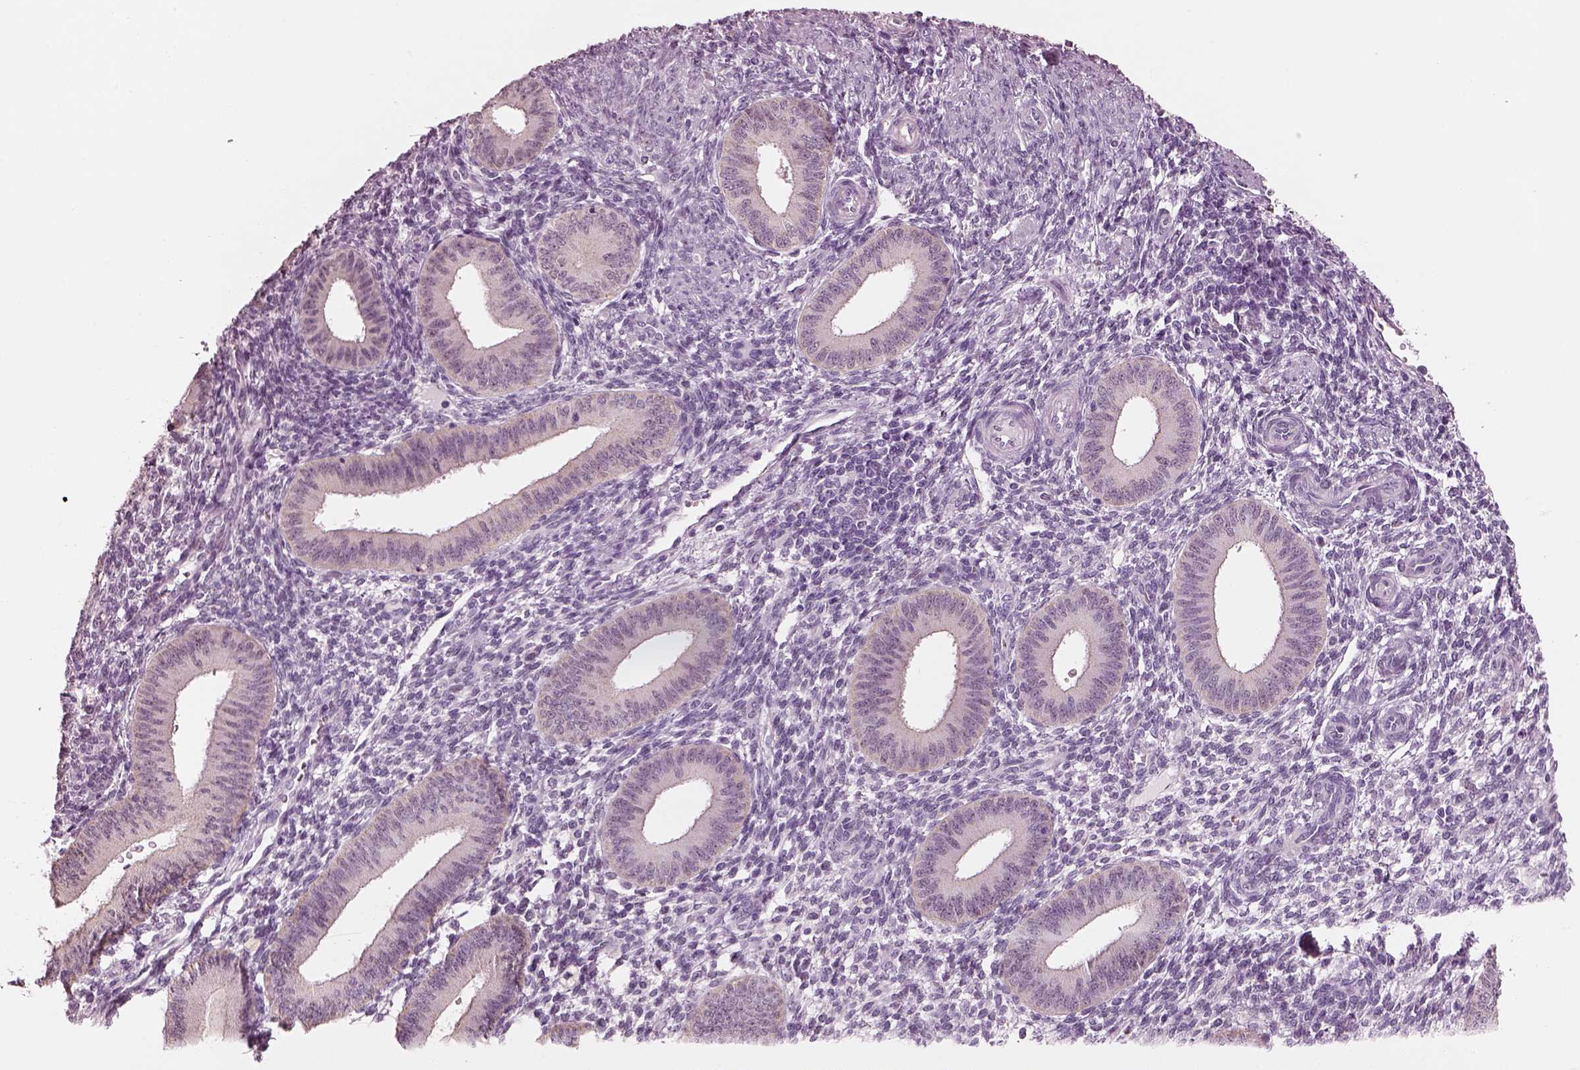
{"staining": {"intensity": "negative", "quantity": "none", "location": "none"}, "tissue": "endometrium", "cell_type": "Cells in endometrial stroma", "image_type": "normal", "snomed": [{"axis": "morphology", "description": "Normal tissue, NOS"}, {"axis": "topography", "description": "Endometrium"}], "caption": "An image of endometrium stained for a protein displays no brown staining in cells in endometrial stroma. (Brightfield microscopy of DAB (3,3'-diaminobenzidine) immunohistochemistry at high magnification).", "gene": "ELSPBP1", "patient": {"sex": "female", "age": 39}}